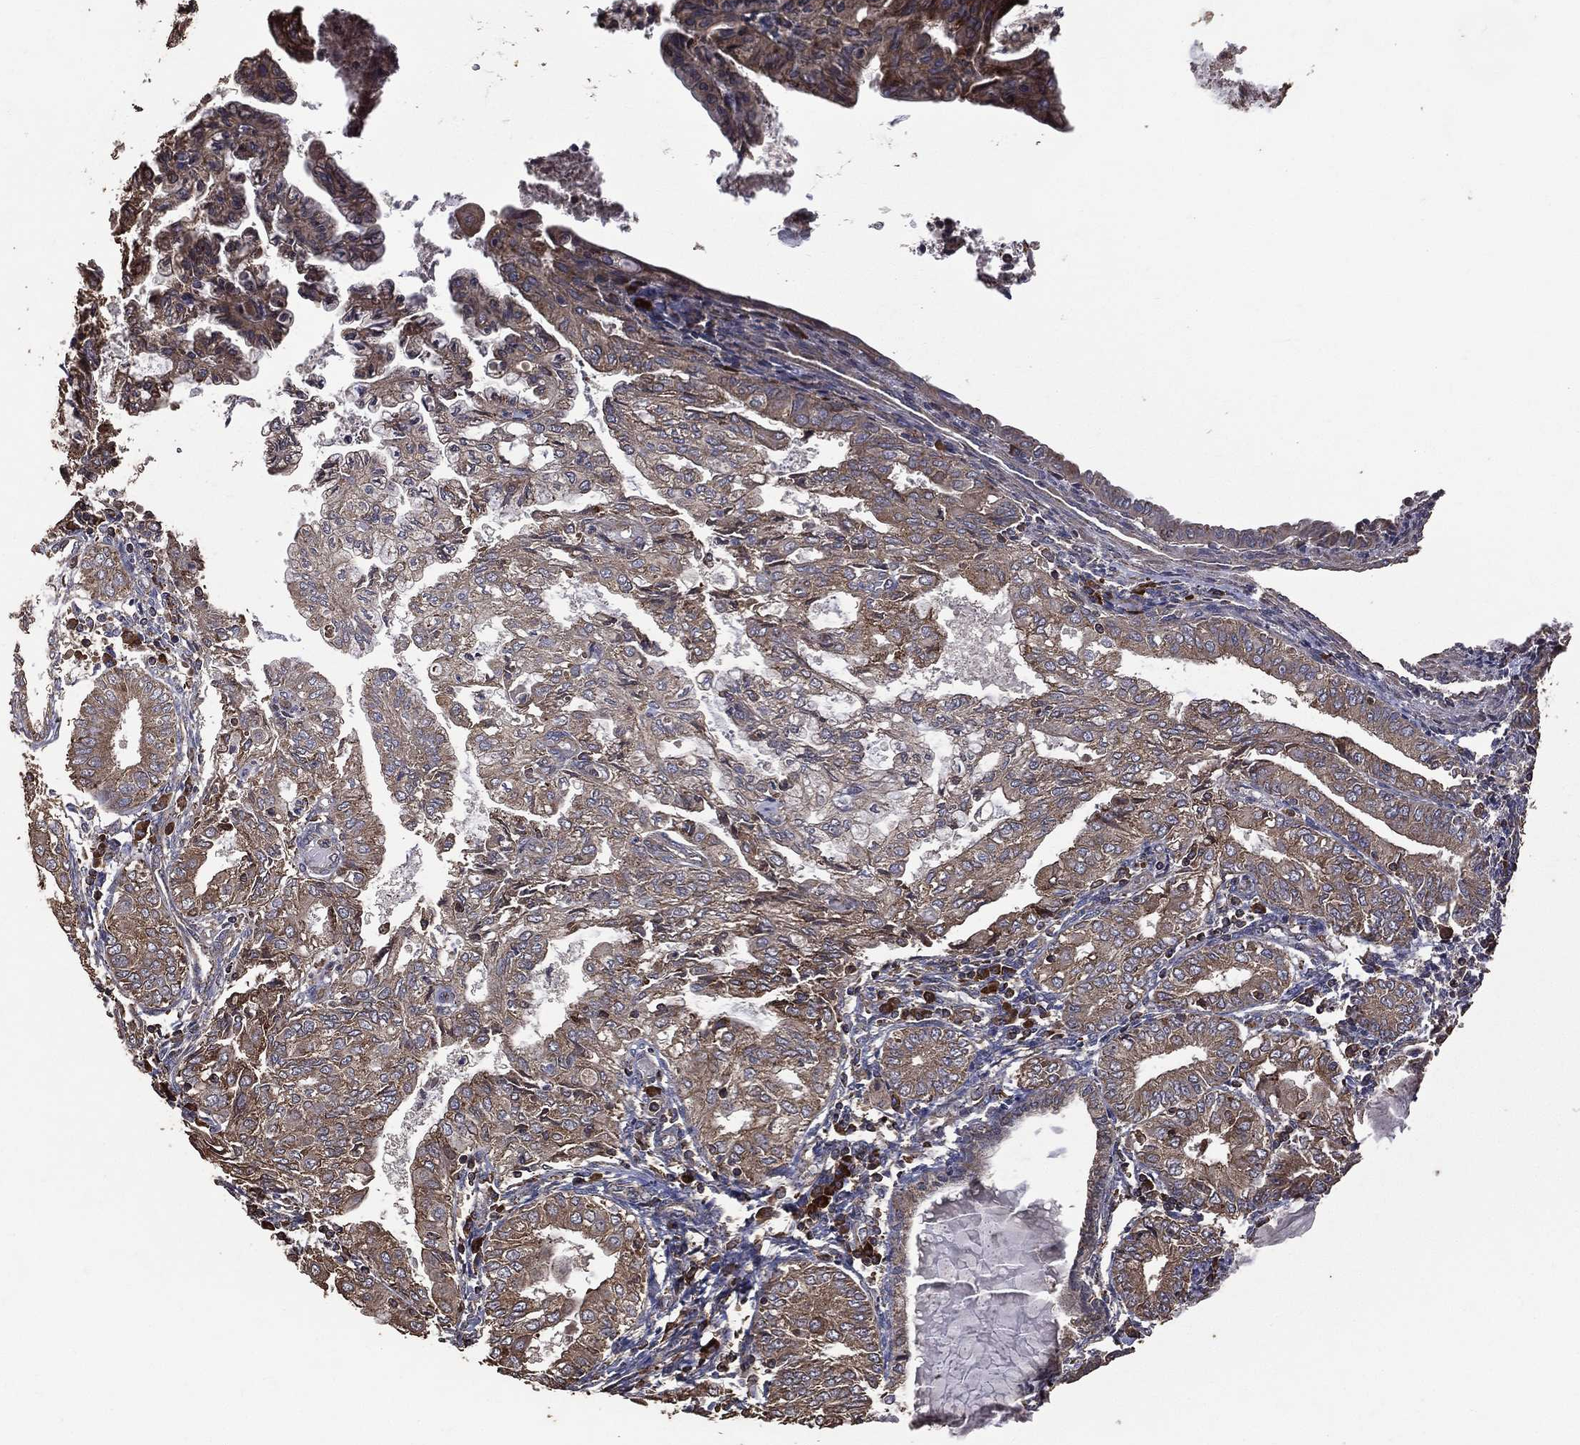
{"staining": {"intensity": "moderate", "quantity": ">75%", "location": "cytoplasmic/membranous"}, "tissue": "endometrial cancer", "cell_type": "Tumor cells", "image_type": "cancer", "snomed": [{"axis": "morphology", "description": "Adenocarcinoma, NOS"}, {"axis": "topography", "description": "Endometrium"}], "caption": "Brown immunohistochemical staining in human adenocarcinoma (endometrial) displays moderate cytoplasmic/membranous expression in about >75% of tumor cells.", "gene": "METTL27", "patient": {"sex": "female", "age": 68}}